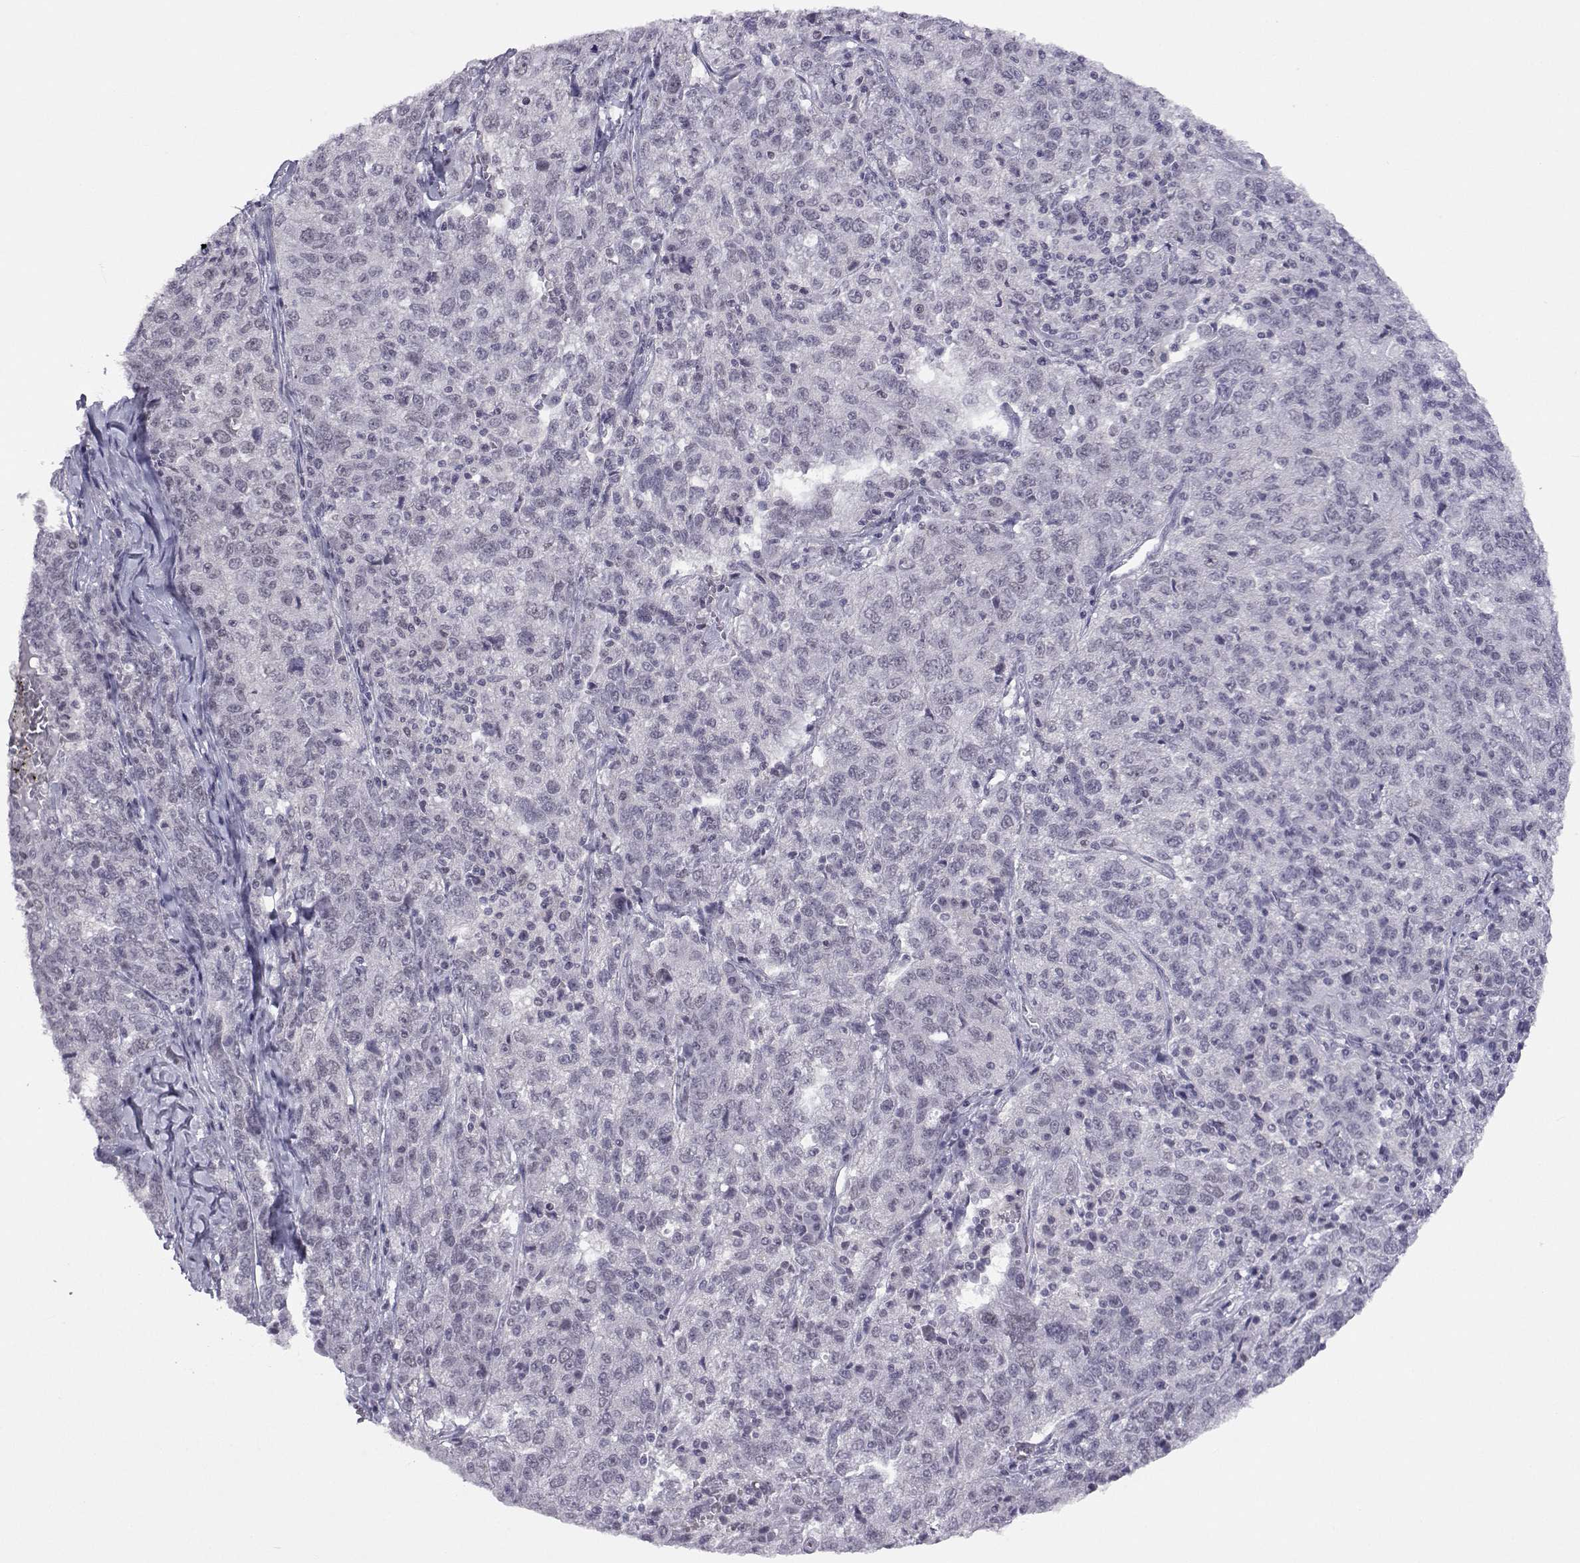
{"staining": {"intensity": "negative", "quantity": "none", "location": "none"}, "tissue": "ovarian cancer", "cell_type": "Tumor cells", "image_type": "cancer", "snomed": [{"axis": "morphology", "description": "Cystadenocarcinoma, serous, NOS"}, {"axis": "topography", "description": "Ovary"}], "caption": "This histopathology image is of serous cystadenocarcinoma (ovarian) stained with immunohistochemistry (IHC) to label a protein in brown with the nuclei are counter-stained blue. There is no positivity in tumor cells.", "gene": "MED26", "patient": {"sex": "female", "age": 71}}